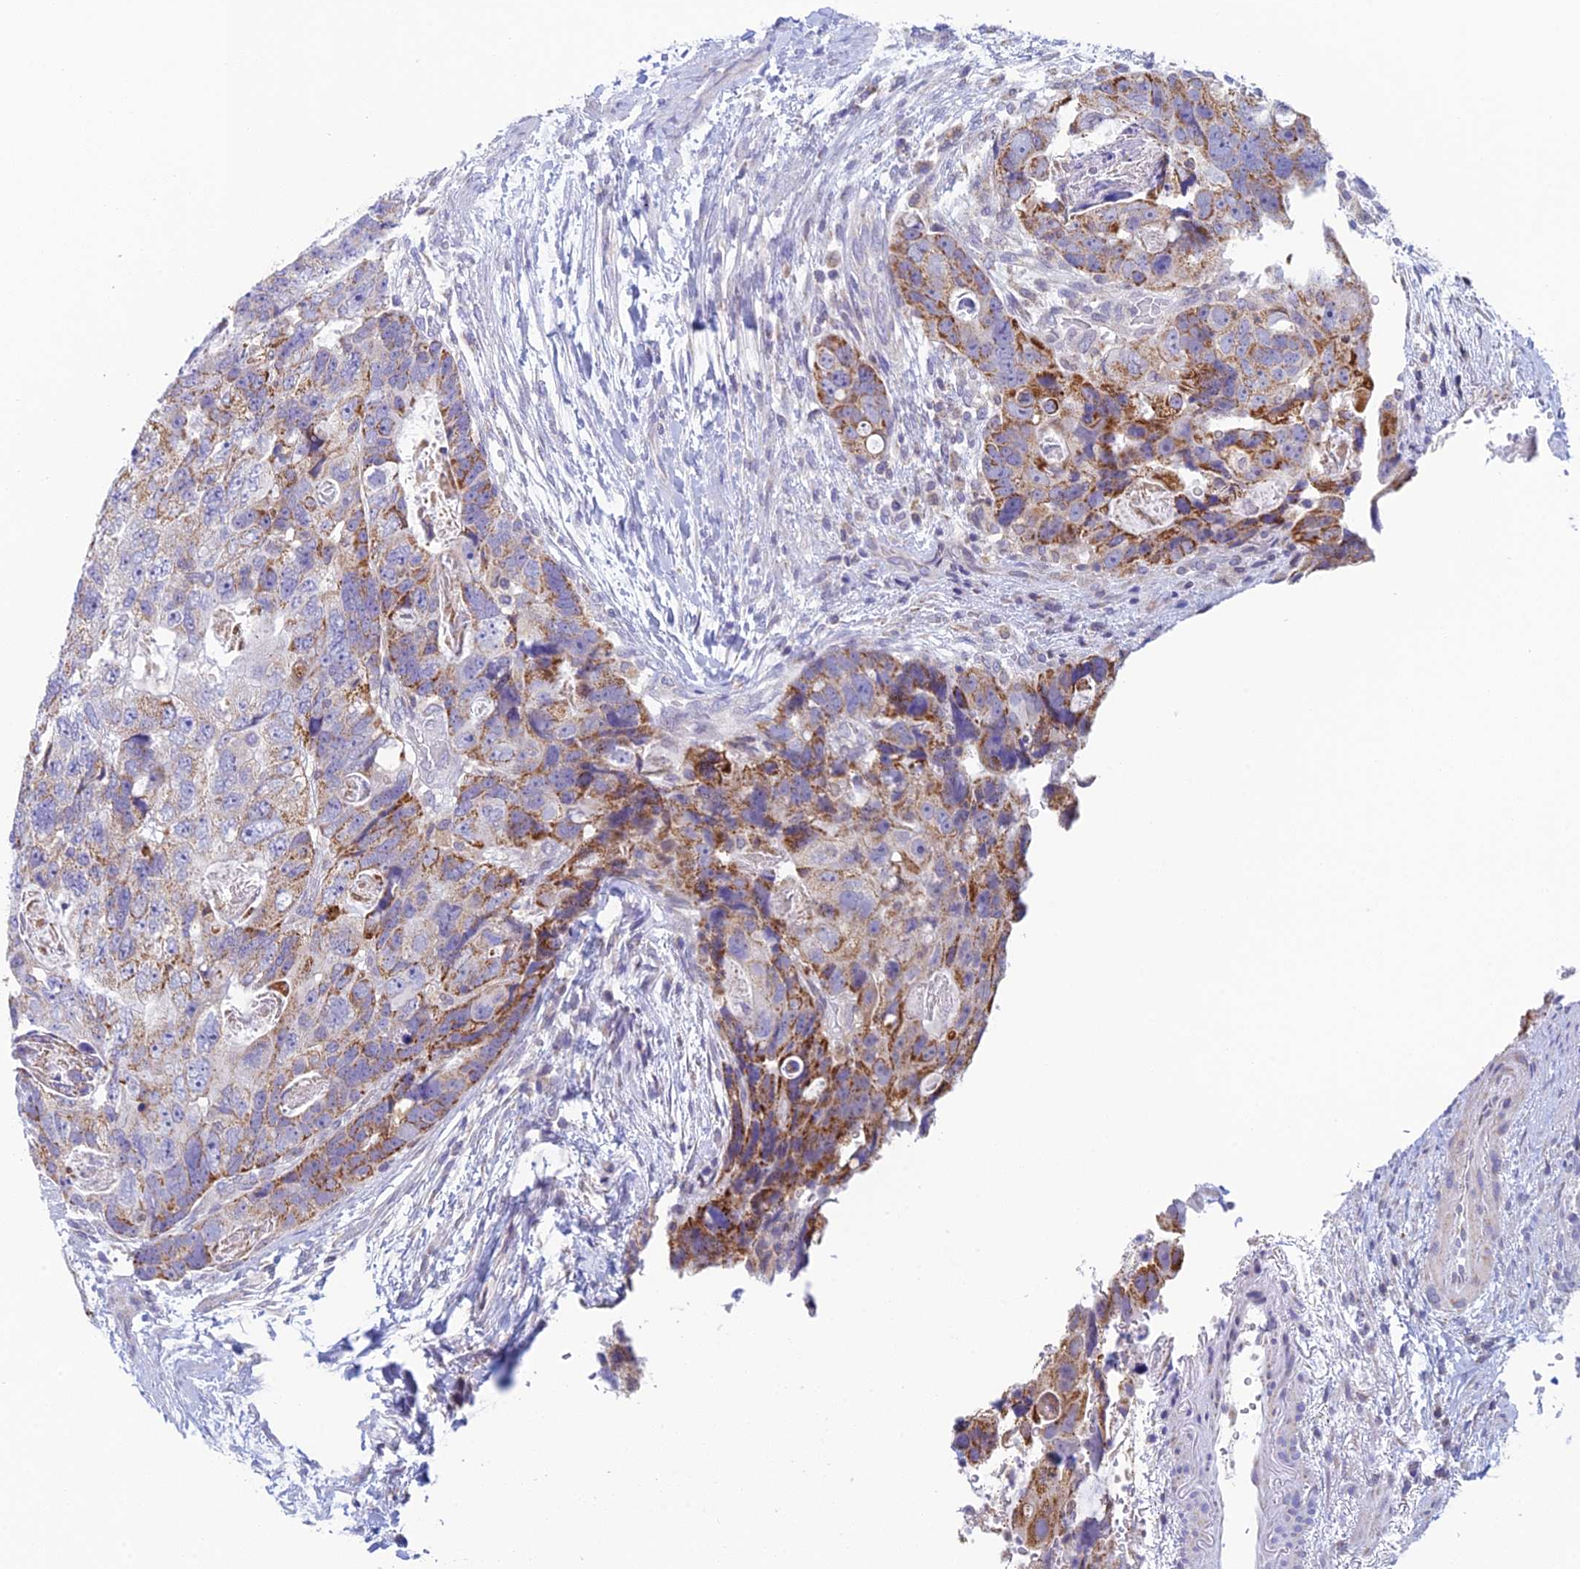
{"staining": {"intensity": "moderate", "quantity": "25%-75%", "location": "cytoplasmic/membranous"}, "tissue": "colorectal cancer", "cell_type": "Tumor cells", "image_type": "cancer", "snomed": [{"axis": "morphology", "description": "Adenocarcinoma, NOS"}, {"axis": "topography", "description": "Rectum"}], "caption": "This image displays IHC staining of human adenocarcinoma (colorectal), with medium moderate cytoplasmic/membranous positivity in approximately 25%-75% of tumor cells.", "gene": "REXO5", "patient": {"sex": "male", "age": 59}}